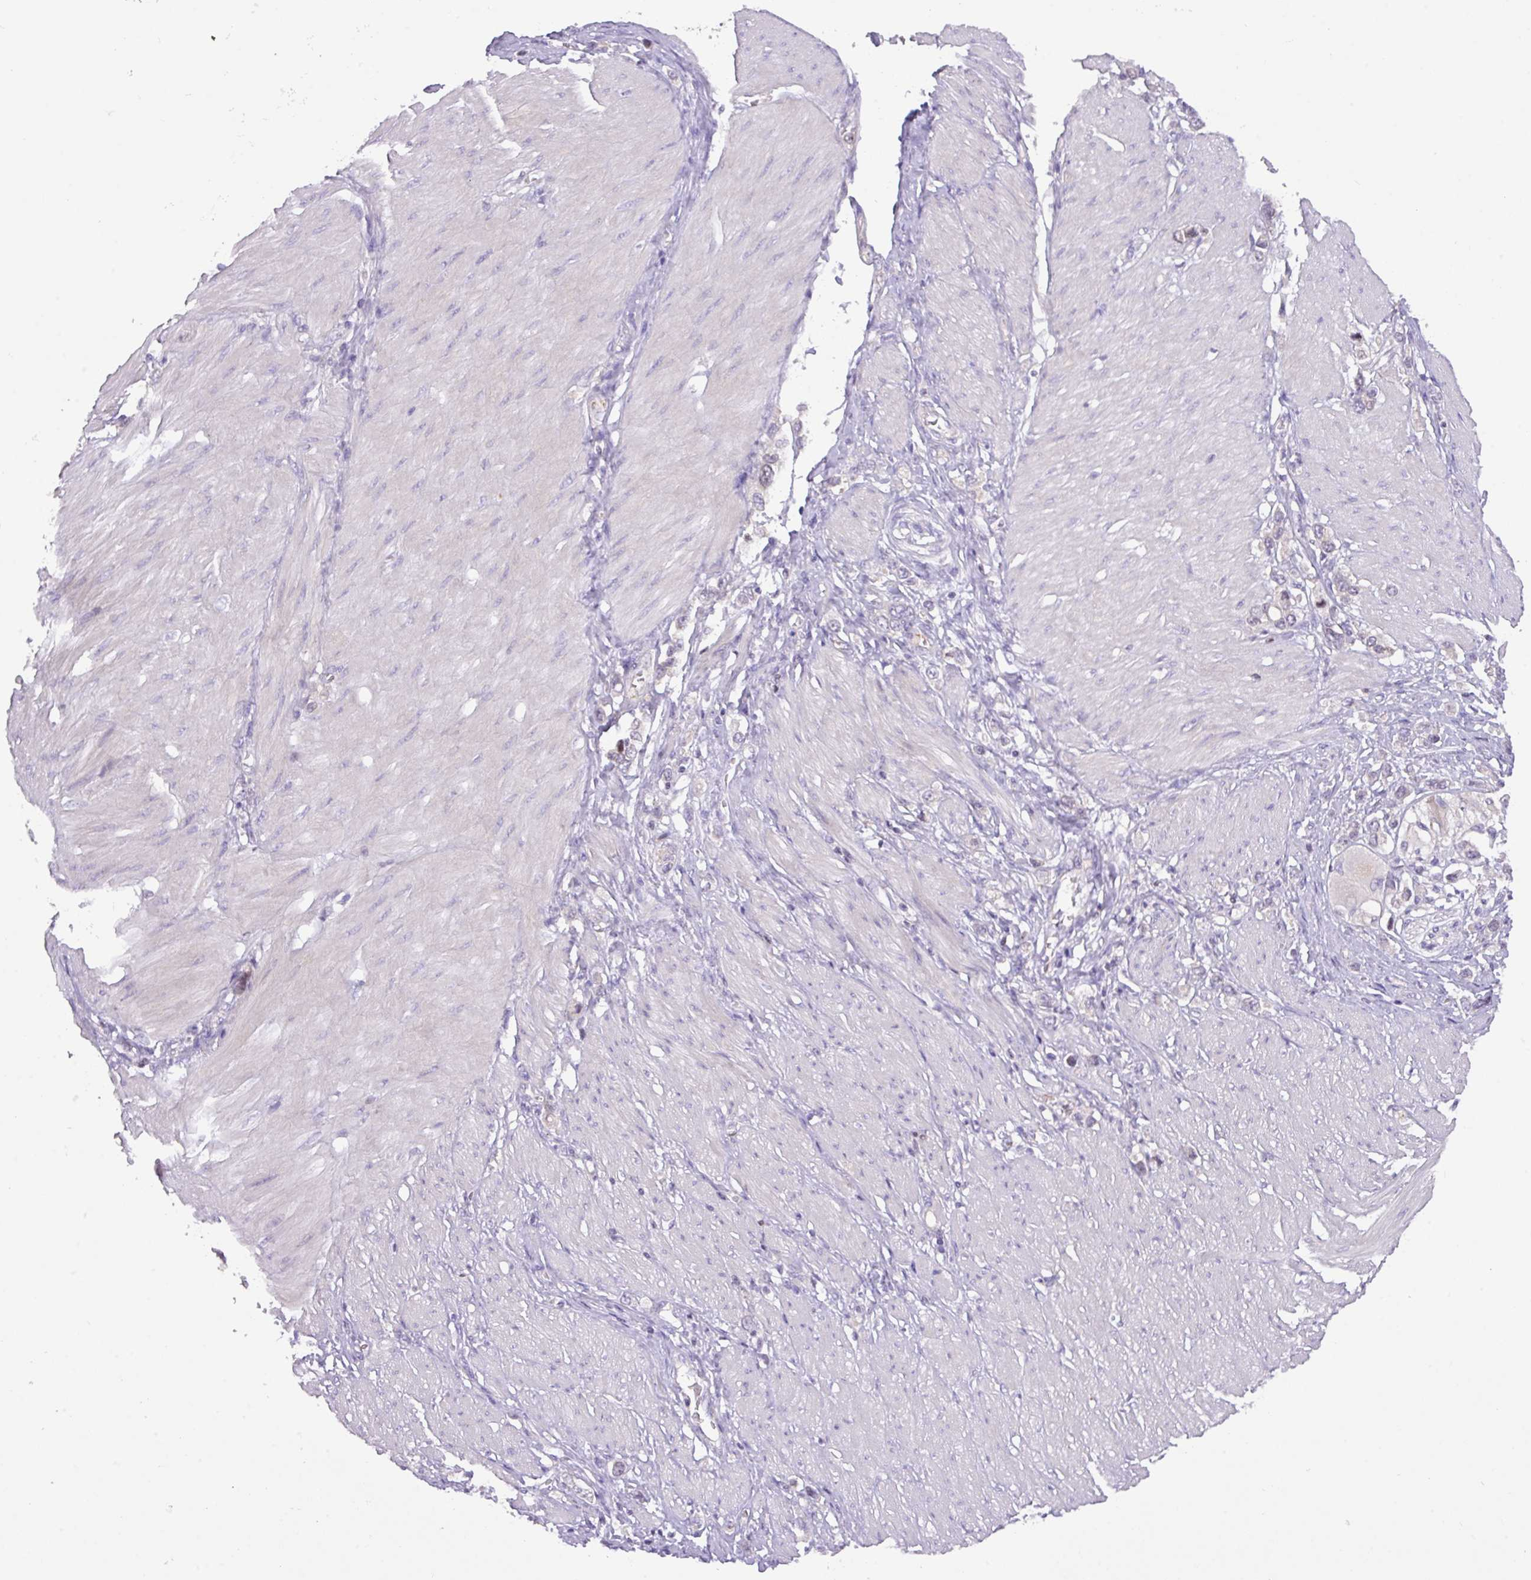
{"staining": {"intensity": "negative", "quantity": "none", "location": "none"}, "tissue": "stomach cancer", "cell_type": "Tumor cells", "image_type": "cancer", "snomed": [{"axis": "morphology", "description": "Normal tissue, NOS"}, {"axis": "morphology", "description": "Adenocarcinoma, NOS"}, {"axis": "topography", "description": "Stomach, upper"}, {"axis": "topography", "description": "Stomach"}], "caption": "Immunohistochemistry histopathology image of neoplastic tissue: stomach cancer (adenocarcinoma) stained with DAB reveals no significant protein expression in tumor cells.", "gene": "ZNF394", "patient": {"sex": "female", "age": 65}}